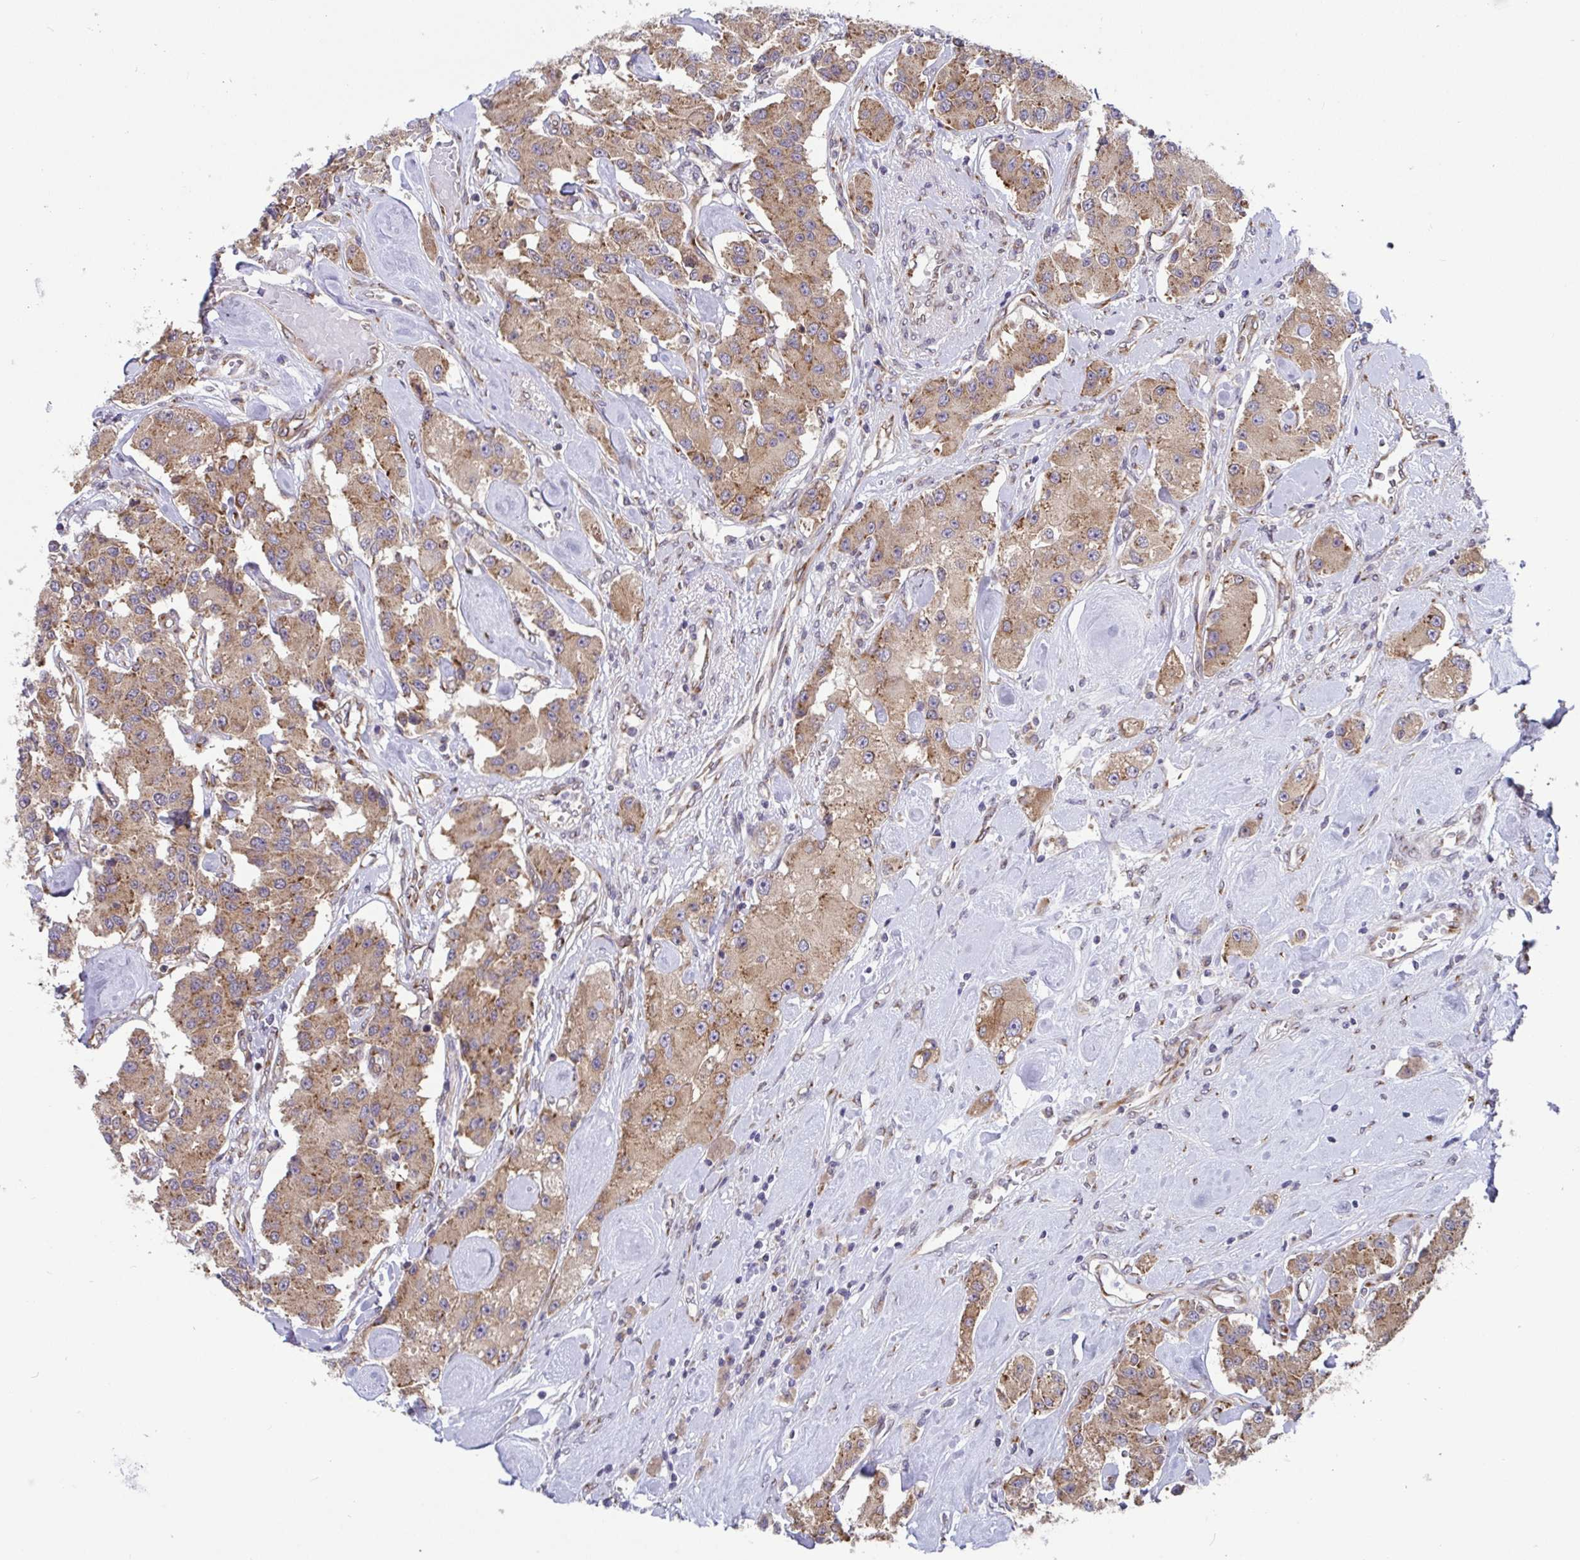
{"staining": {"intensity": "moderate", "quantity": ">75%", "location": "cytoplasmic/membranous"}, "tissue": "carcinoid", "cell_type": "Tumor cells", "image_type": "cancer", "snomed": [{"axis": "morphology", "description": "Carcinoid, malignant, NOS"}, {"axis": "topography", "description": "Pancreas"}], "caption": "Carcinoid stained with a protein marker displays moderate staining in tumor cells.", "gene": "ATP5MJ", "patient": {"sex": "male", "age": 41}}